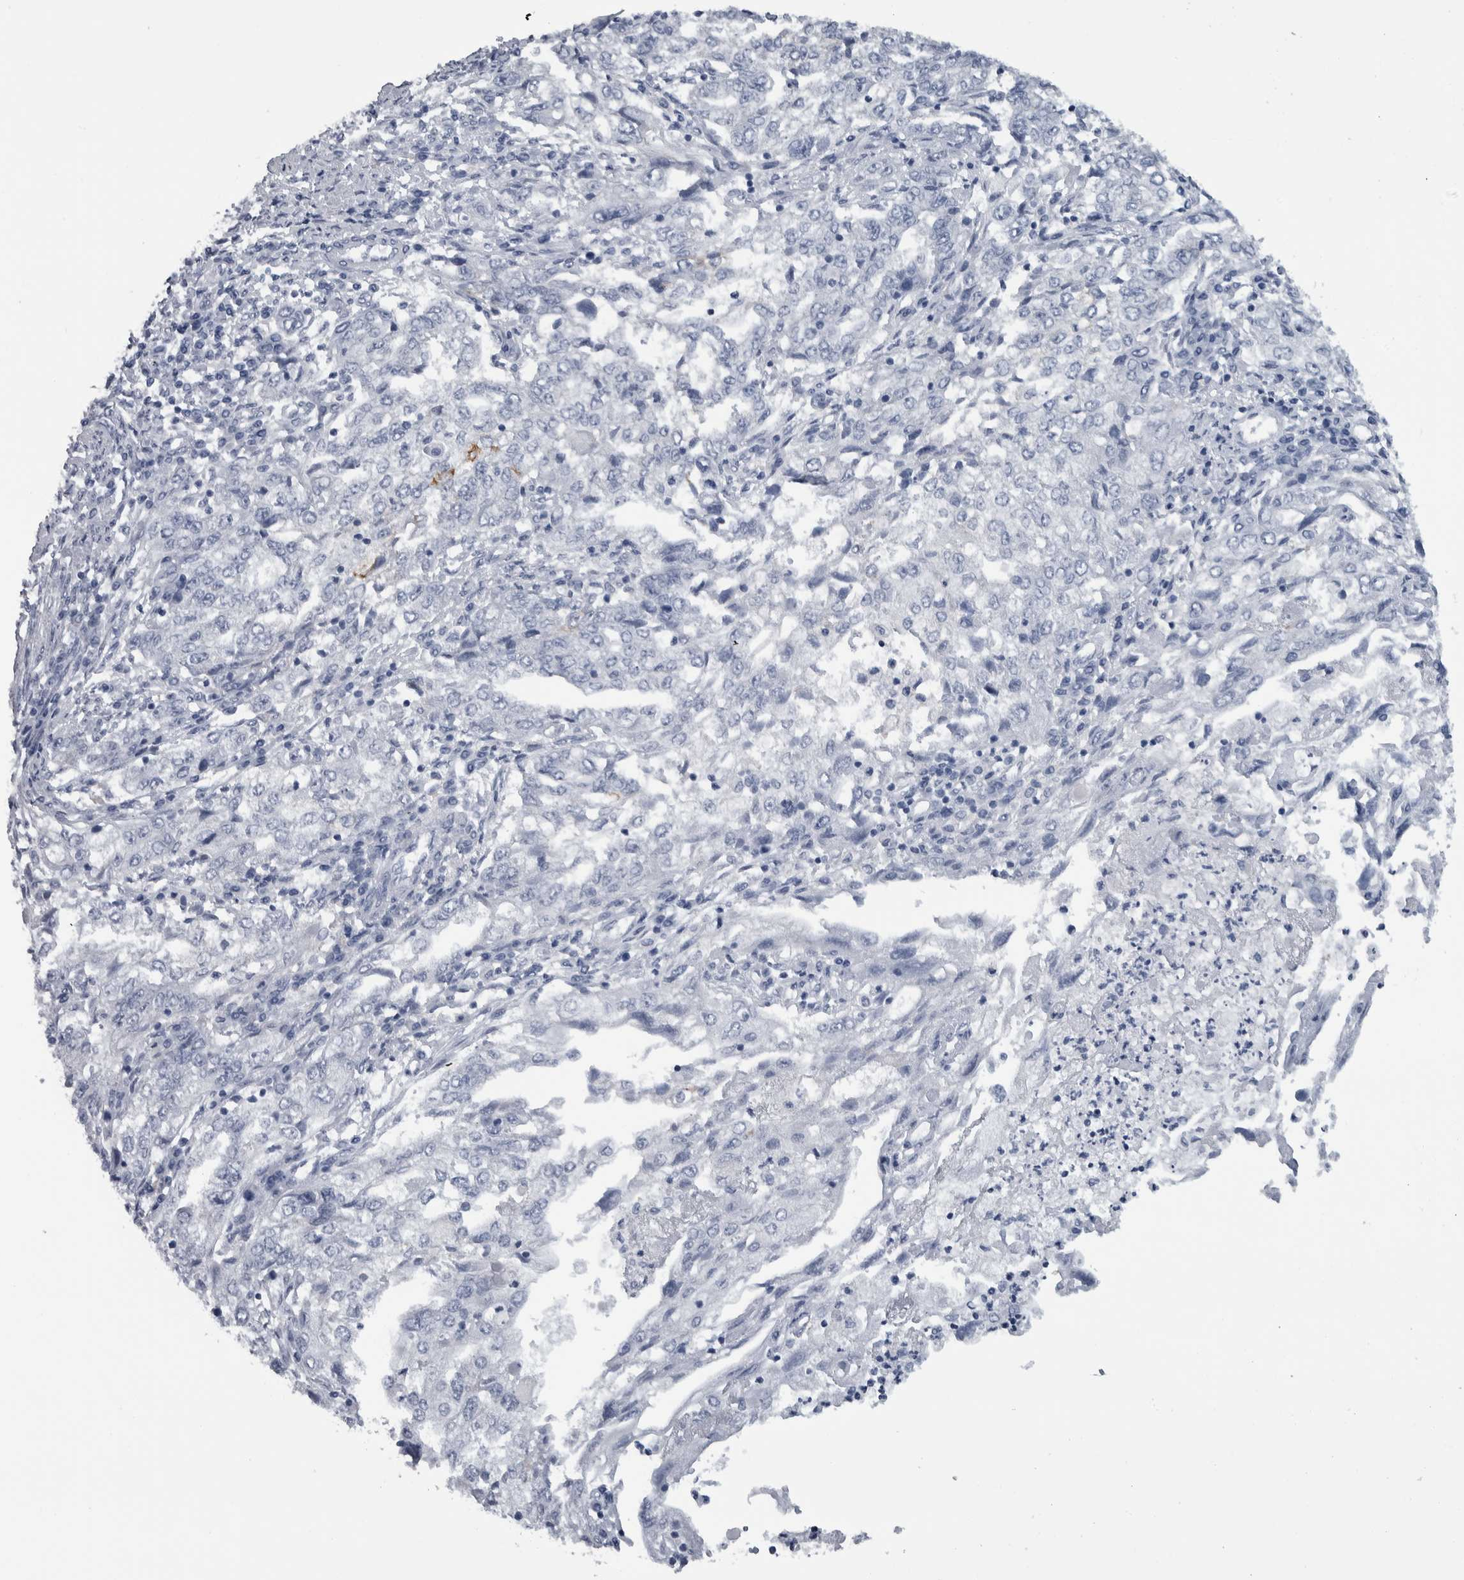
{"staining": {"intensity": "negative", "quantity": "none", "location": "none"}, "tissue": "endometrial cancer", "cell_type": "Tumor cells", "image_type": "cancer", "snomed": [{"axis": "morphology", "description": "Adenocarcinoma, NOS"}, {"axis": "topography", "description": "Endometrium"}], "caption": "High magnification brightfield microscopy of endometrial adenocarcinoma stained with DAB (3,3'-diaminobenzidine) (brown) and counterstained with hematoxylin (blue): tumor cells show no significant positivity.", "gene": "CDH17", "patient": {"sex": "female", "age": 49}}